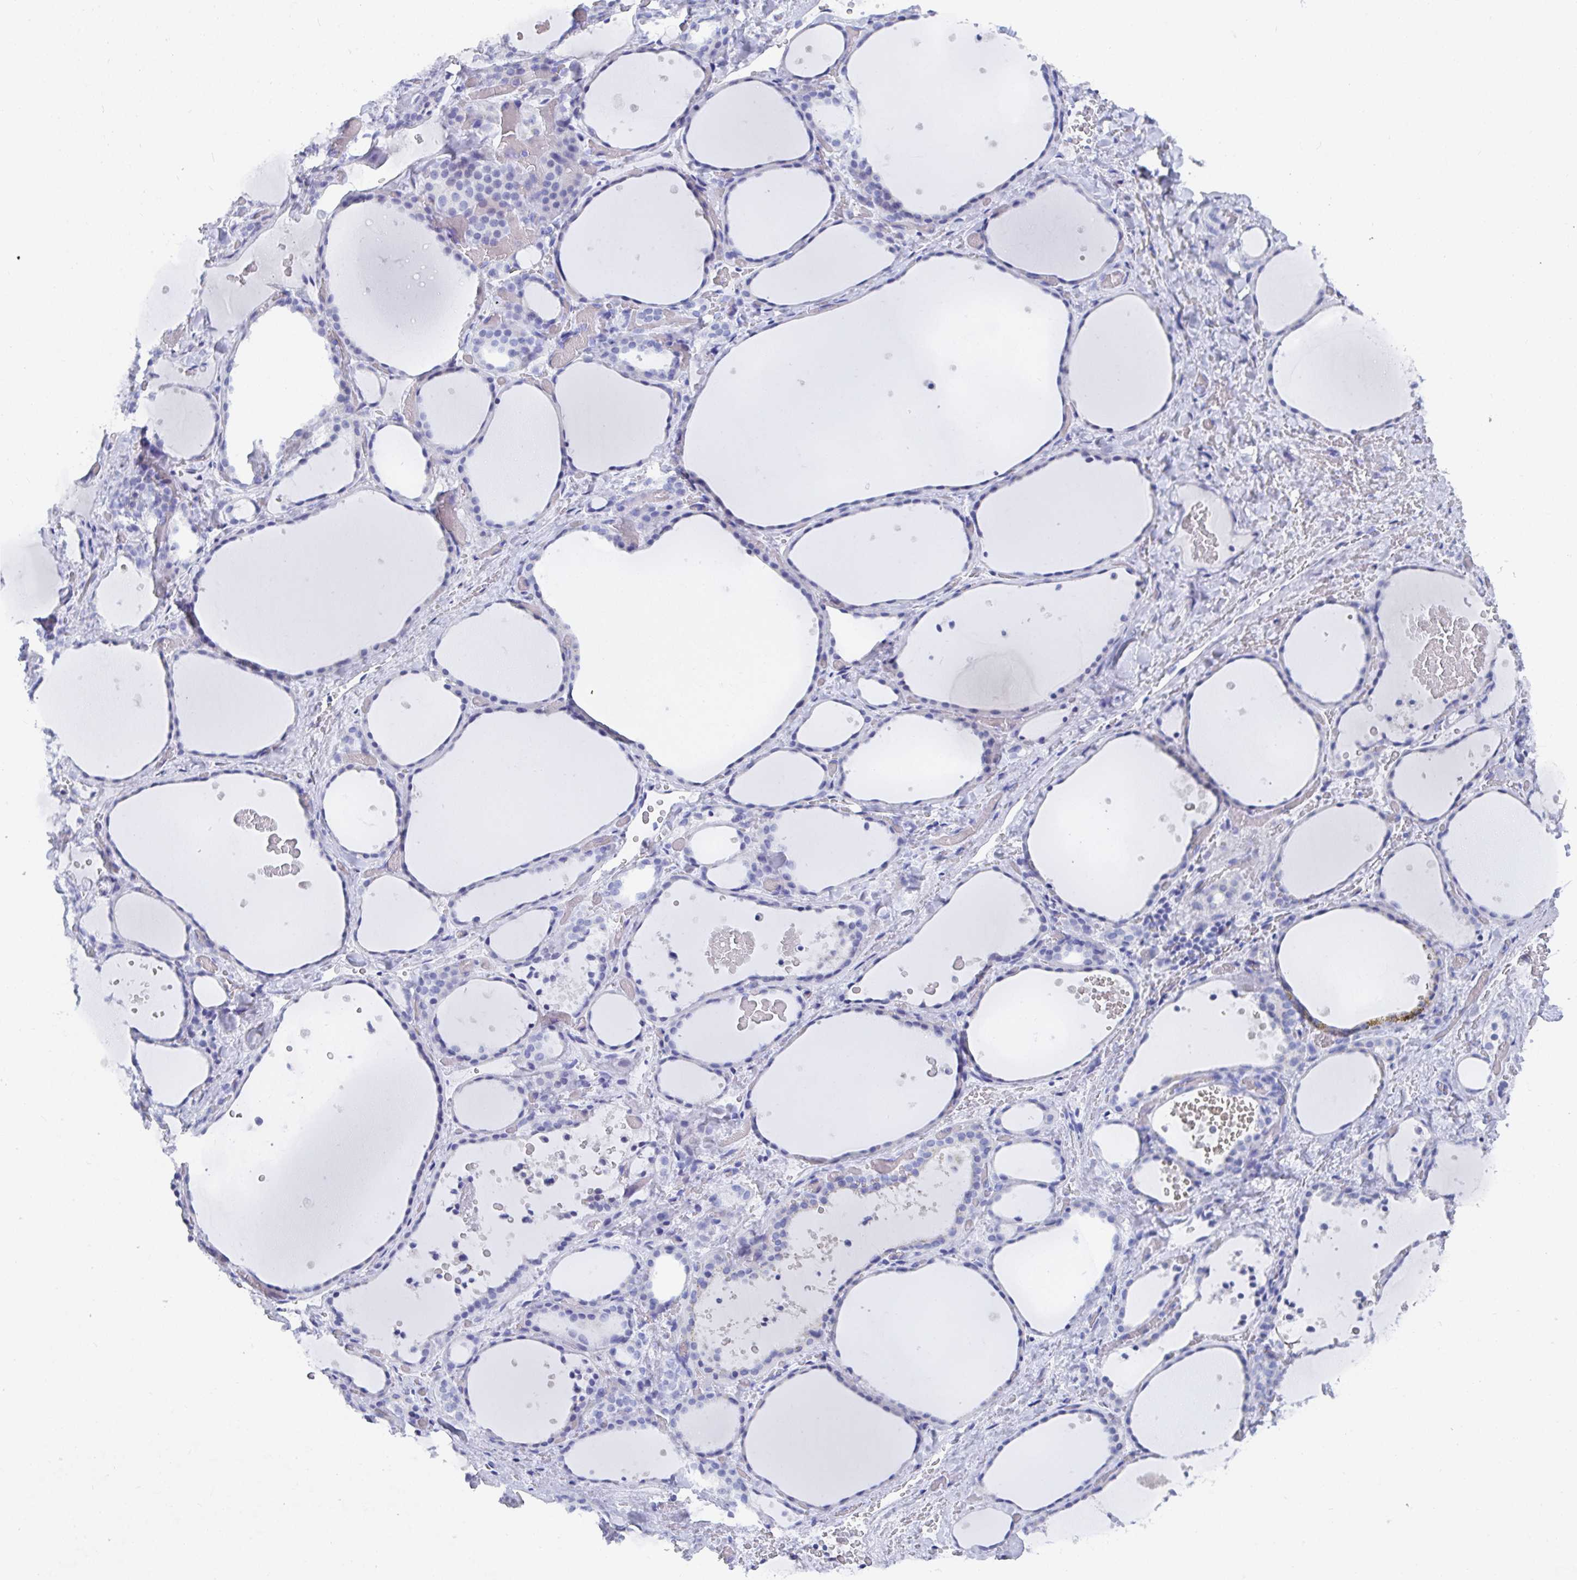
{"staining": {"intensity": "negative", "quantity": "none", "location": "none"}, "tissue": "thyroid gland", "cell_type": "Glandular cells", "image_type": "normal", "snomed": [{"axis": "morphology", "description": "Normal tissue, NOS"}, {"axis": "topography", "description": "Thyroid gland"}], "caption": "Thyroid gland was stained to show a protein in brown. There is no significant expression in glandular cells. Brightfield microscopy of immunohistochemistry (IHC) stained with DAB (brown) and hematoxylin (blue), captured at high magnification.", "gene": "GRIA1", "patient": {"sex": "female", "age": 36}}